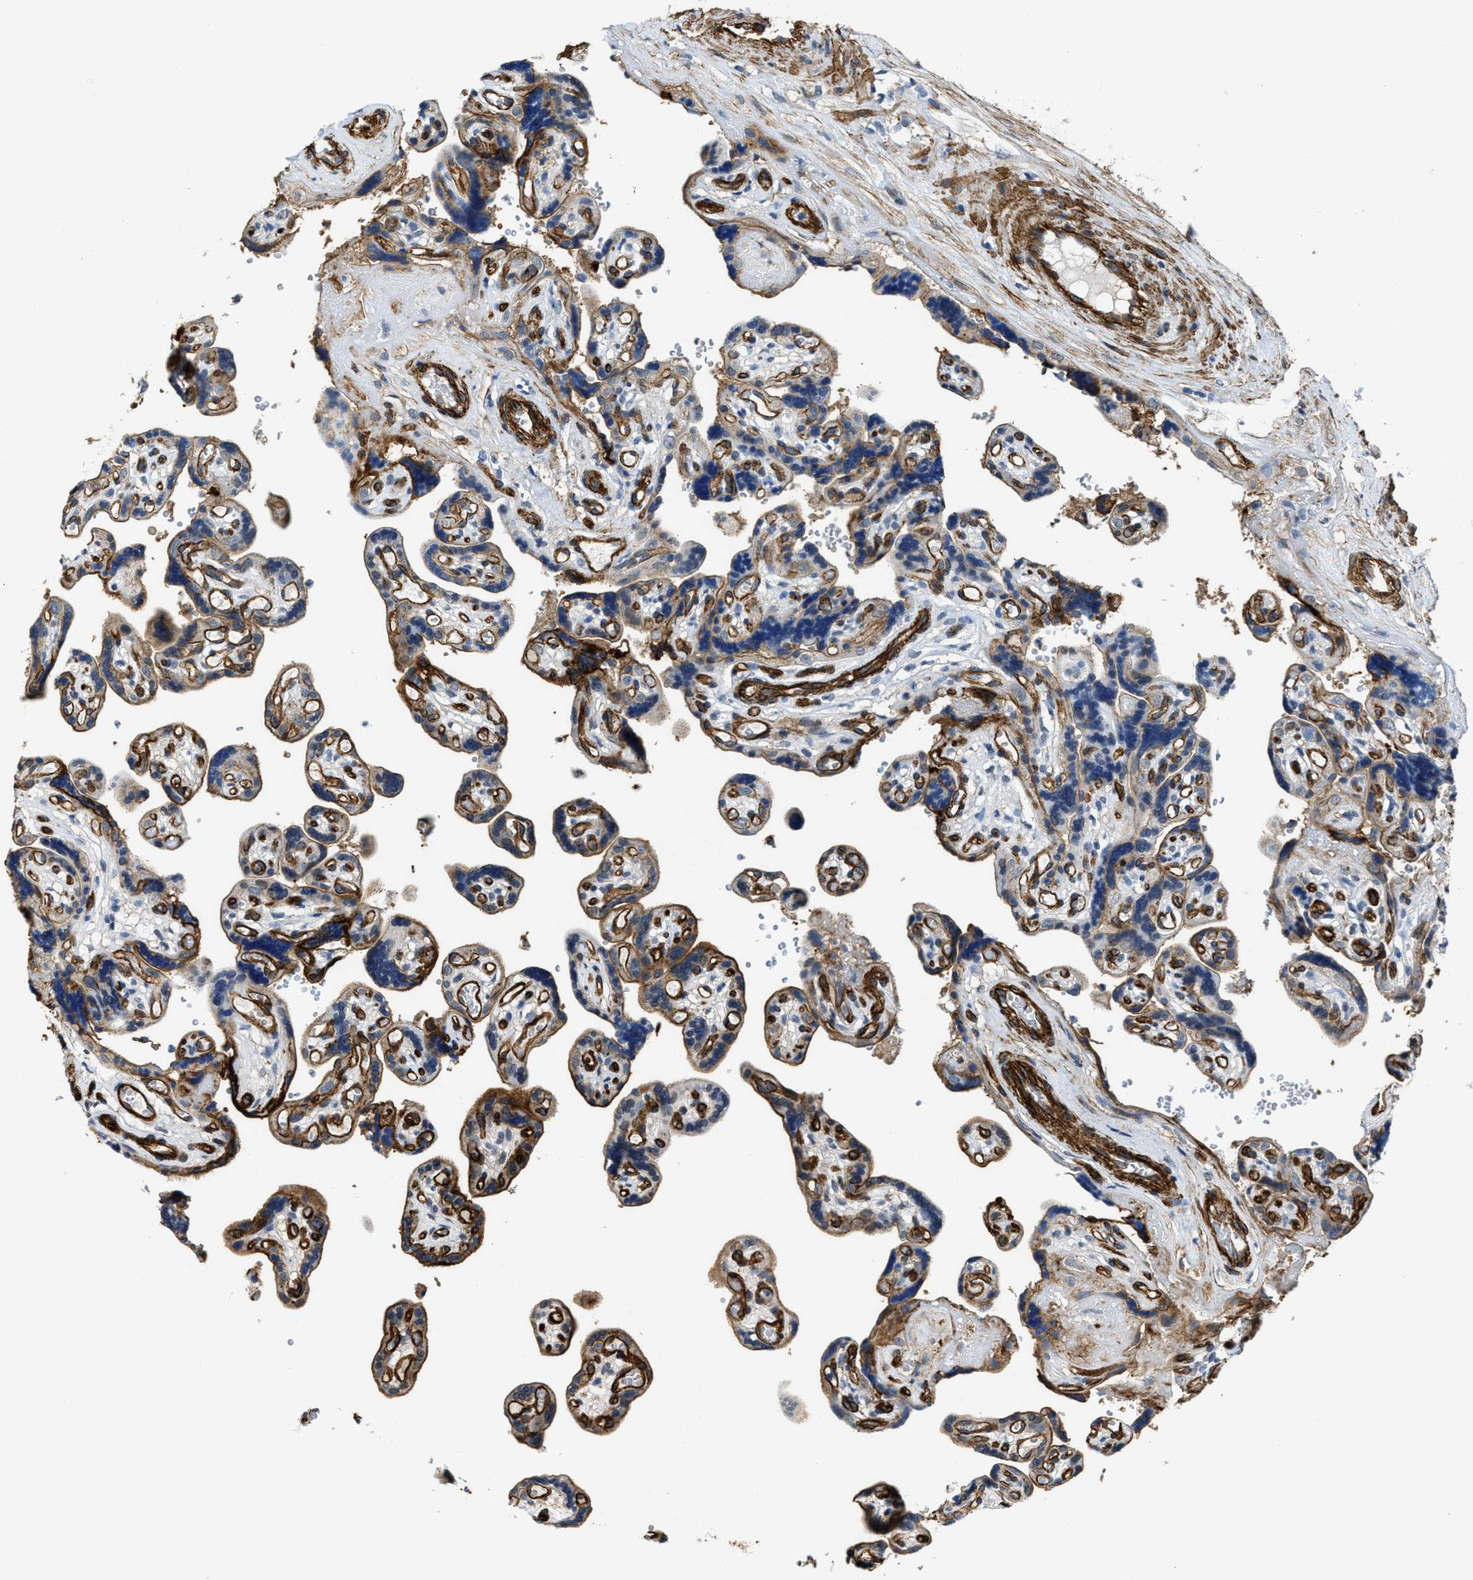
{"staining": {"intensity": "strong", "quantity": ">75%", "location": "cytoplasmic/membranous"}, "tissue": "placenta", "cell_type": "Trophoblastic cells", "image_type": "normal", "snomed": [{"axis": "morphology", "description": "Normal tissue, NOS"}, {"axis": "topography", "description": "Placenta"}], "caption": "Strong cytoplasmic/membranous expression is present in approximately >75% of trophoblastic cells in benign placenta. The protein of interest is stained brown, and the nuclei are stained in blue (DAB IHC with brightfield microscopy, high magnification).", "gene": "NAB1", "patient": {"sex": "female", "age": 30}}